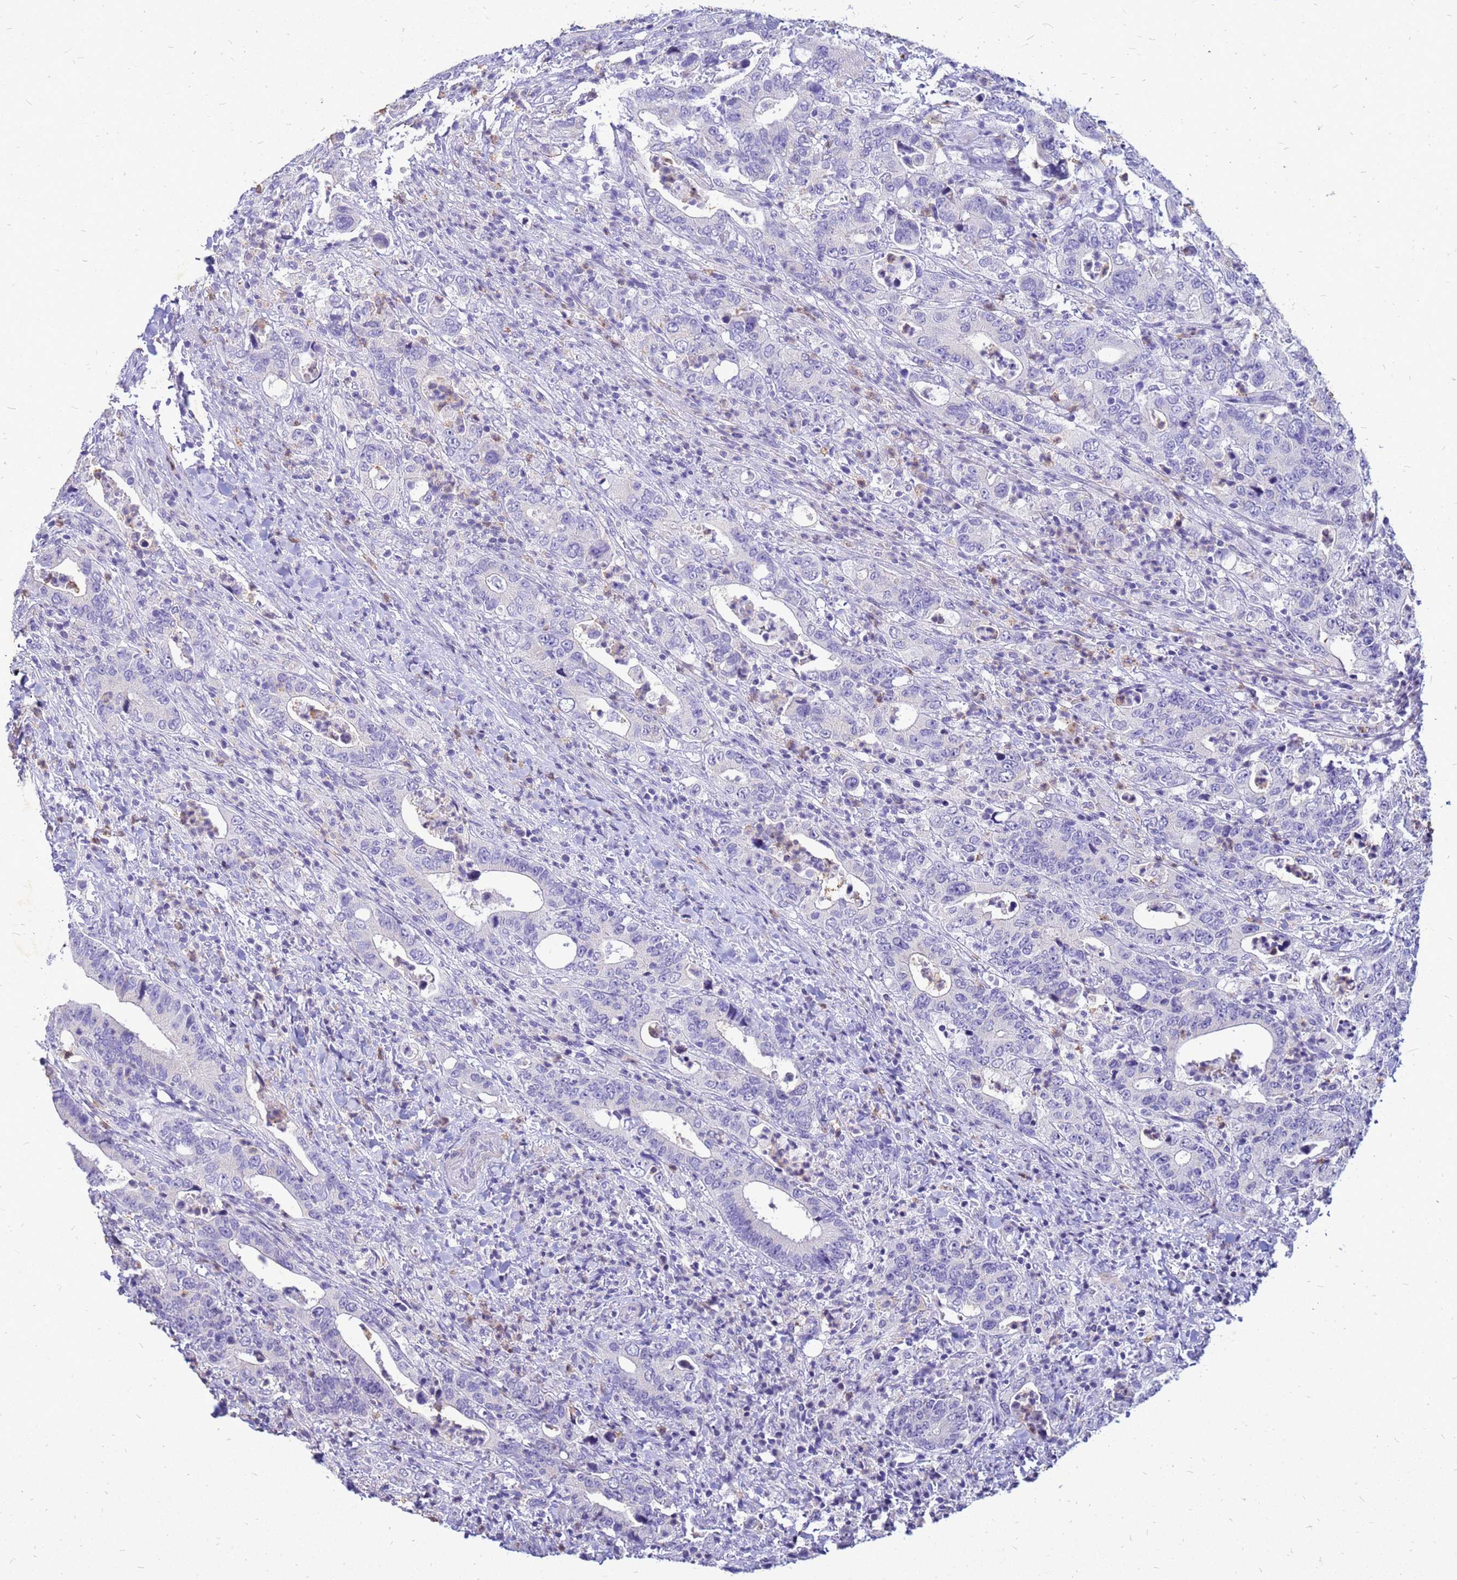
{"staining": {"intensity": "negative", "quantity": "none", "location": "none"}, "tissue": "colorectal cancer", "cell_type": "Tumor cells", "image_type": "cancer", "snomed": [{"axis": "morphology", "description": "Adenocarcinoma, NOS"}, {"axis": "topography", "description": "Colon"}], "caption": "High magnification brightfield microscopy of colorectal cancer (adenocarcinoma) stained with DAB (3,3'-diaminobenzidine) (brown) and counterstained with hematoxylin (blue): tumor cells show no significant expression.", "gene": "AKR1C1", "patient": {"sex": "female", "age": 75}}